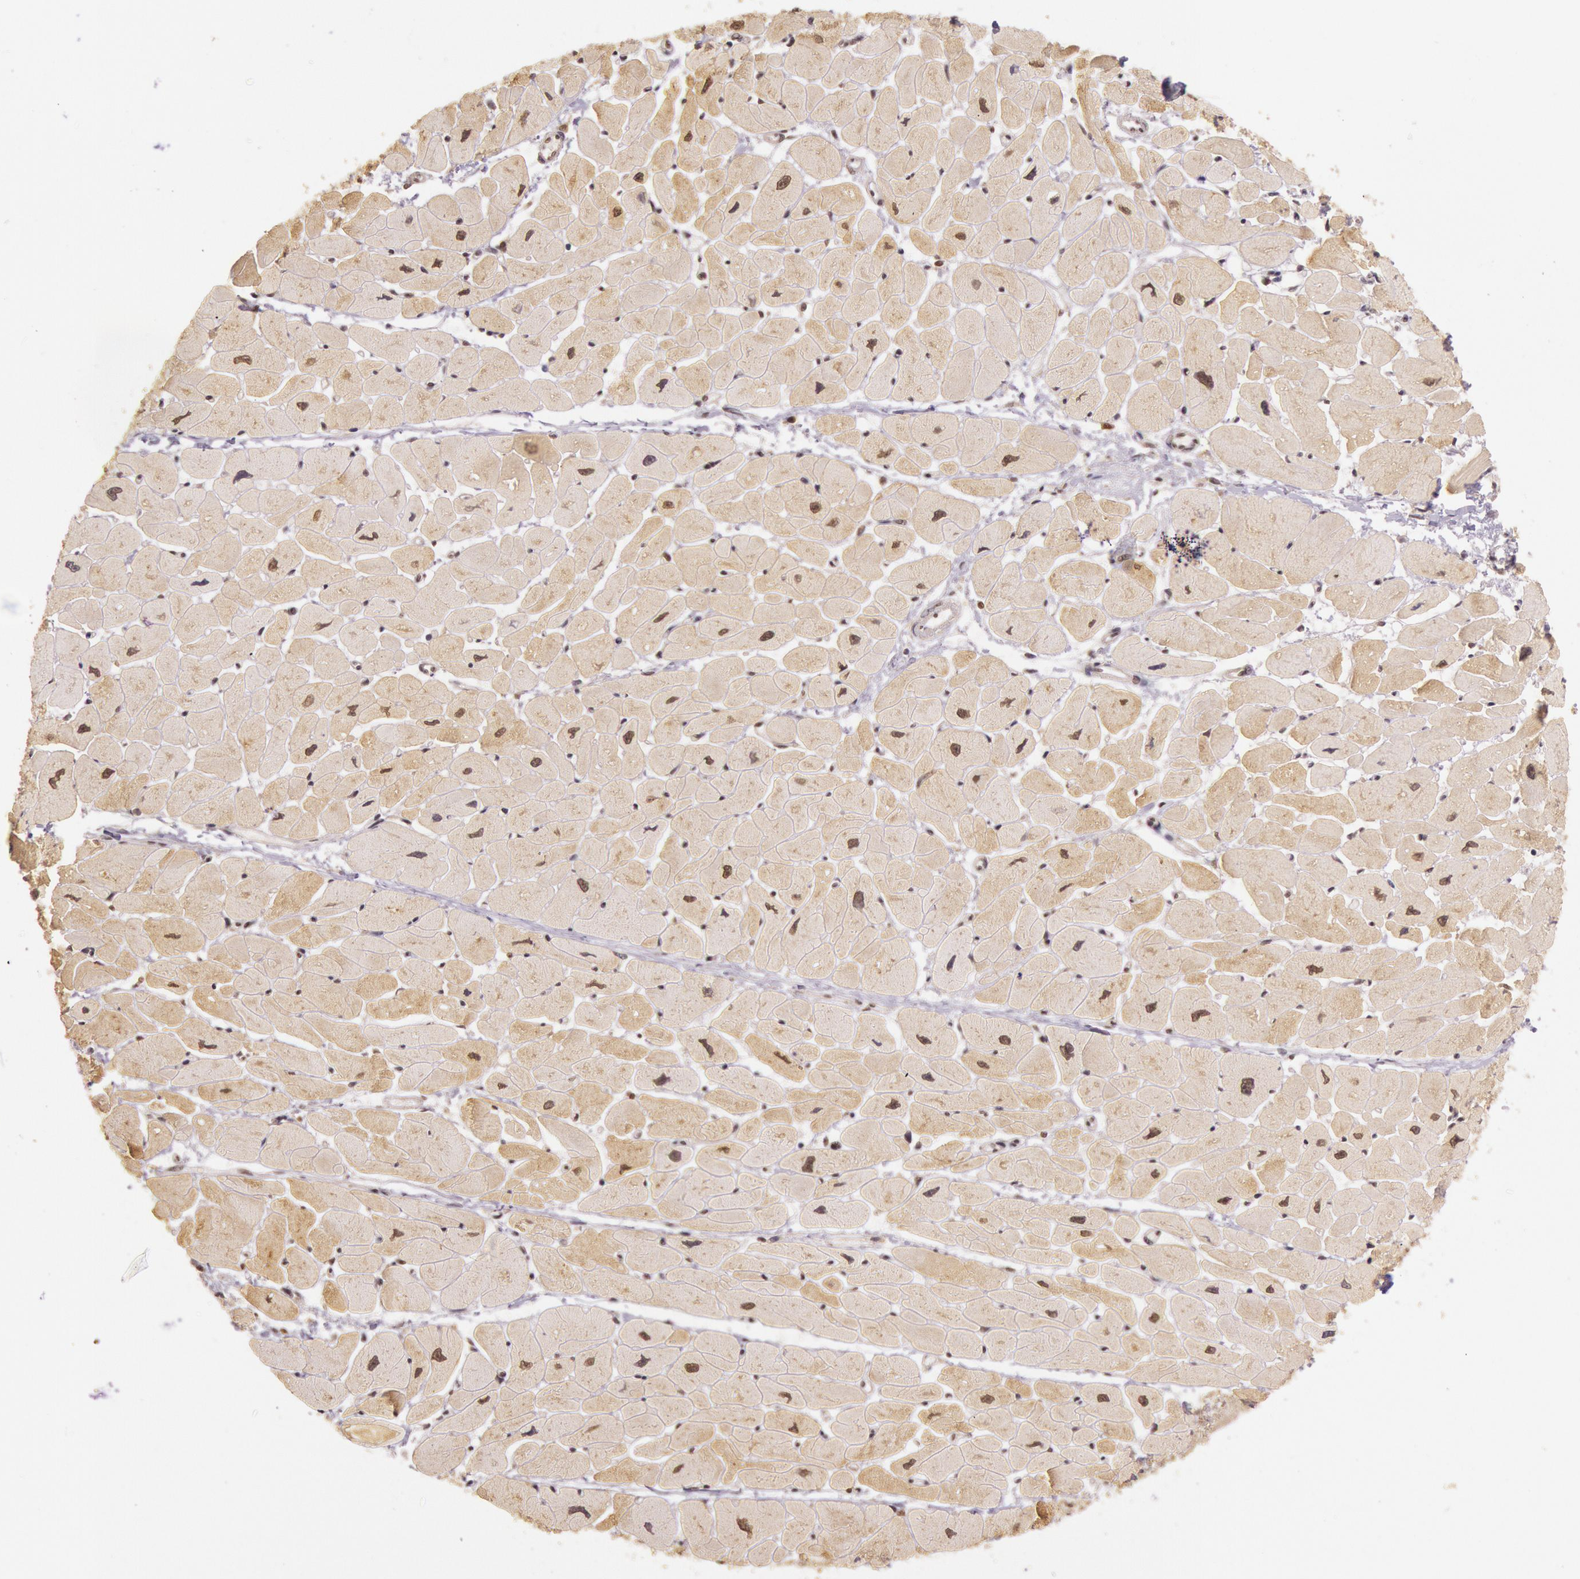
{"staining": {"intensity": "moderate", "quantity": "25%-75%", "location": "cytoplasmic/membranous,nuclear"}, "tissue": "heart muscle", "cell_type": "Cardiomyocytes", "image_type": "normal", "snomed": [{"axis": "morphology", "description": "Normal tissue, NOS"}, {"axis": "topography", "description": "Heart"}], "caption": "The photomicrograph reveals immunohistochemical staining of unremarkable heart muscle. There is moderate cytoplasmic/membranous,nuclear staining is seen in about 25%-75% of cardiomyocytes.", "gene": "RTL10", "patient": {"sex": "female", "age": 54}}